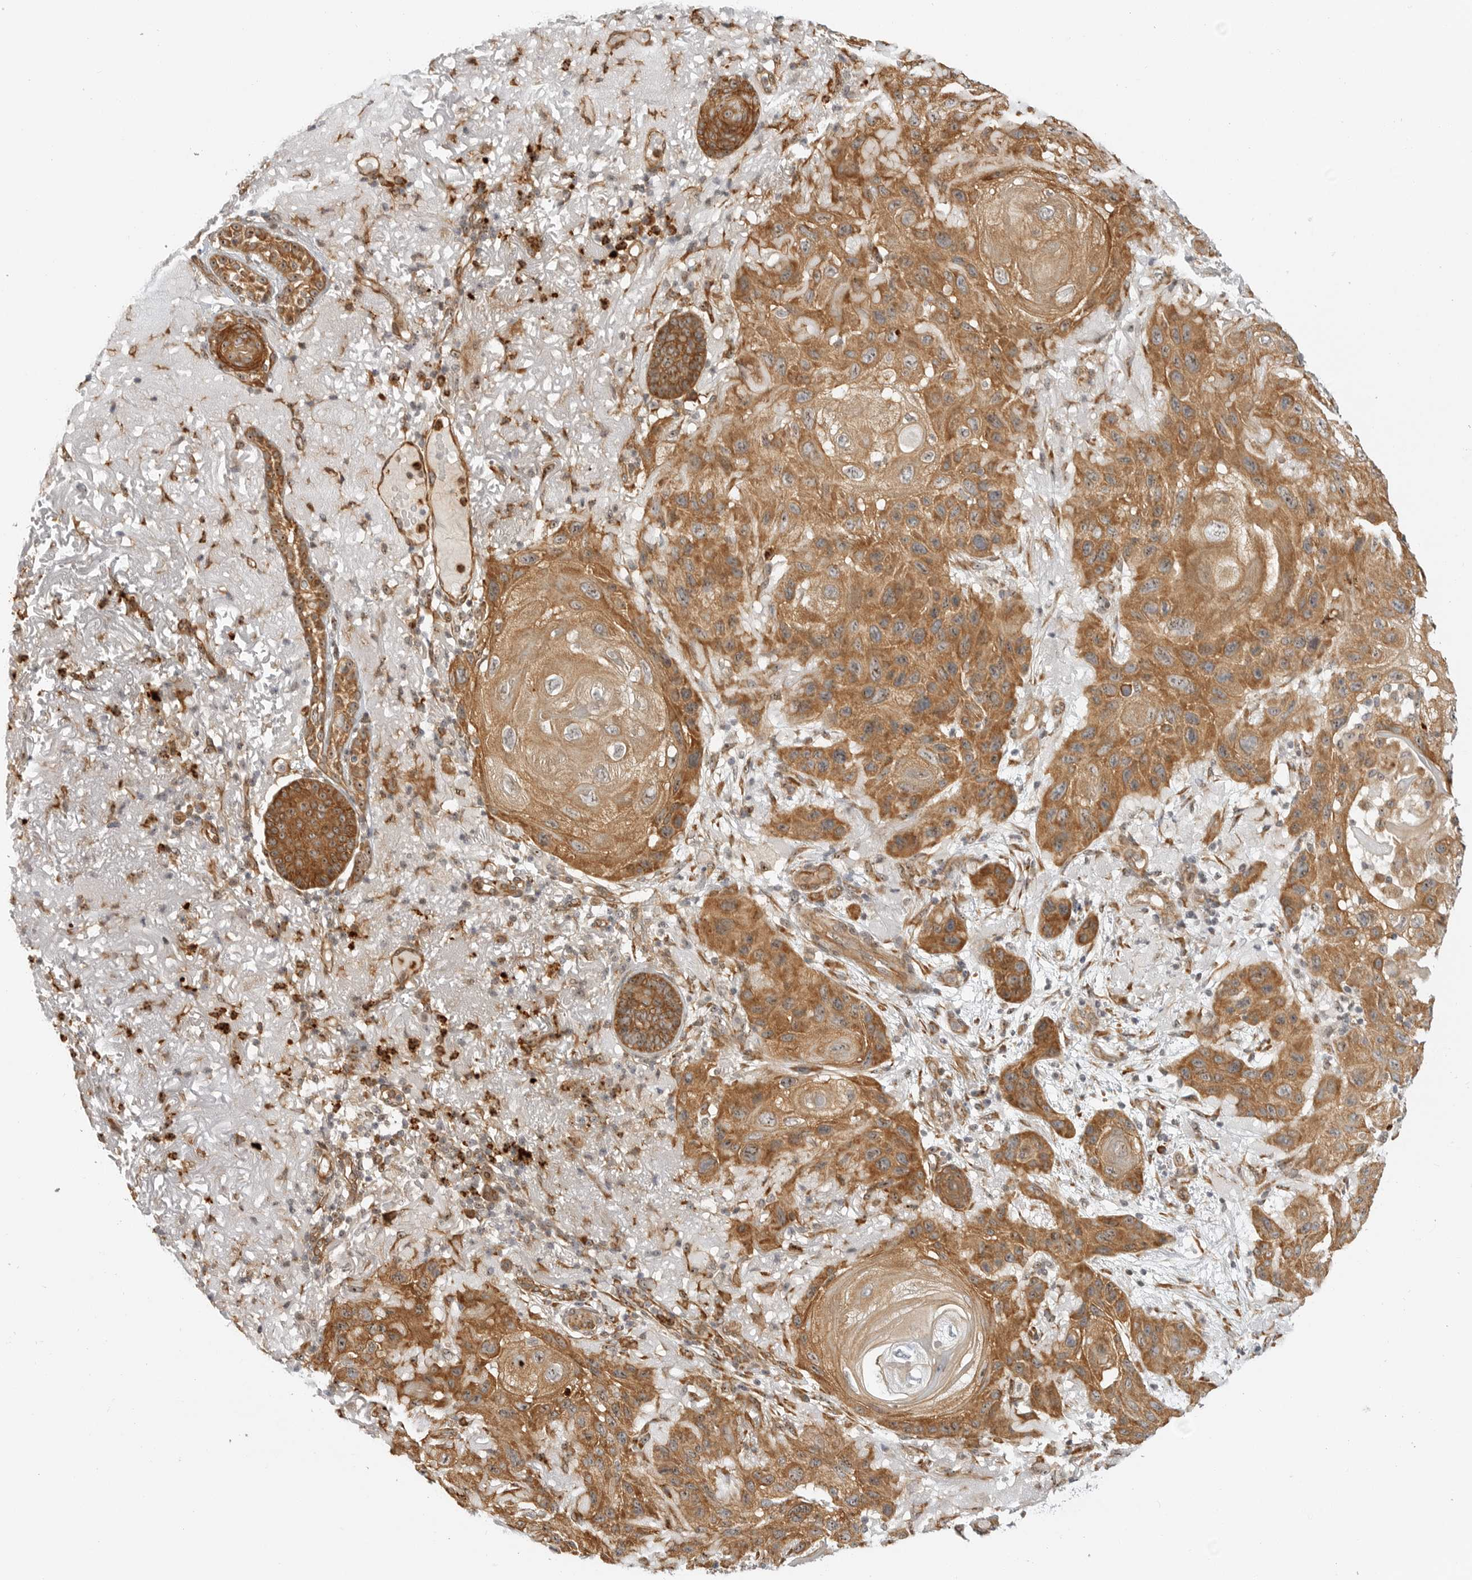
{"staining": {"intensity": "strong", "quantity": ">75%", "location": "cytoplasmic/membranous"}, "tissue": "skin cancer", "cell_type": "Tumor cells", "image_type": "cancer", "snomed": [{"axis": "morphology", "description": "Normal tissue, NOS"}, {"axis": "morphology", "description": "Squamous cell carcinoma, NOS"}, {"axis": "topography", "description": "Skin"}], "caption": "This histopathology image demonstrates immunohistochemistry staining of human squamous cell carcinoma (skin), with high strong cytoplasmic/membranous positivity in about >75% of tumor cells.", "gene": "DSCC1", "patient": {"sex": "female", "age": 96}}